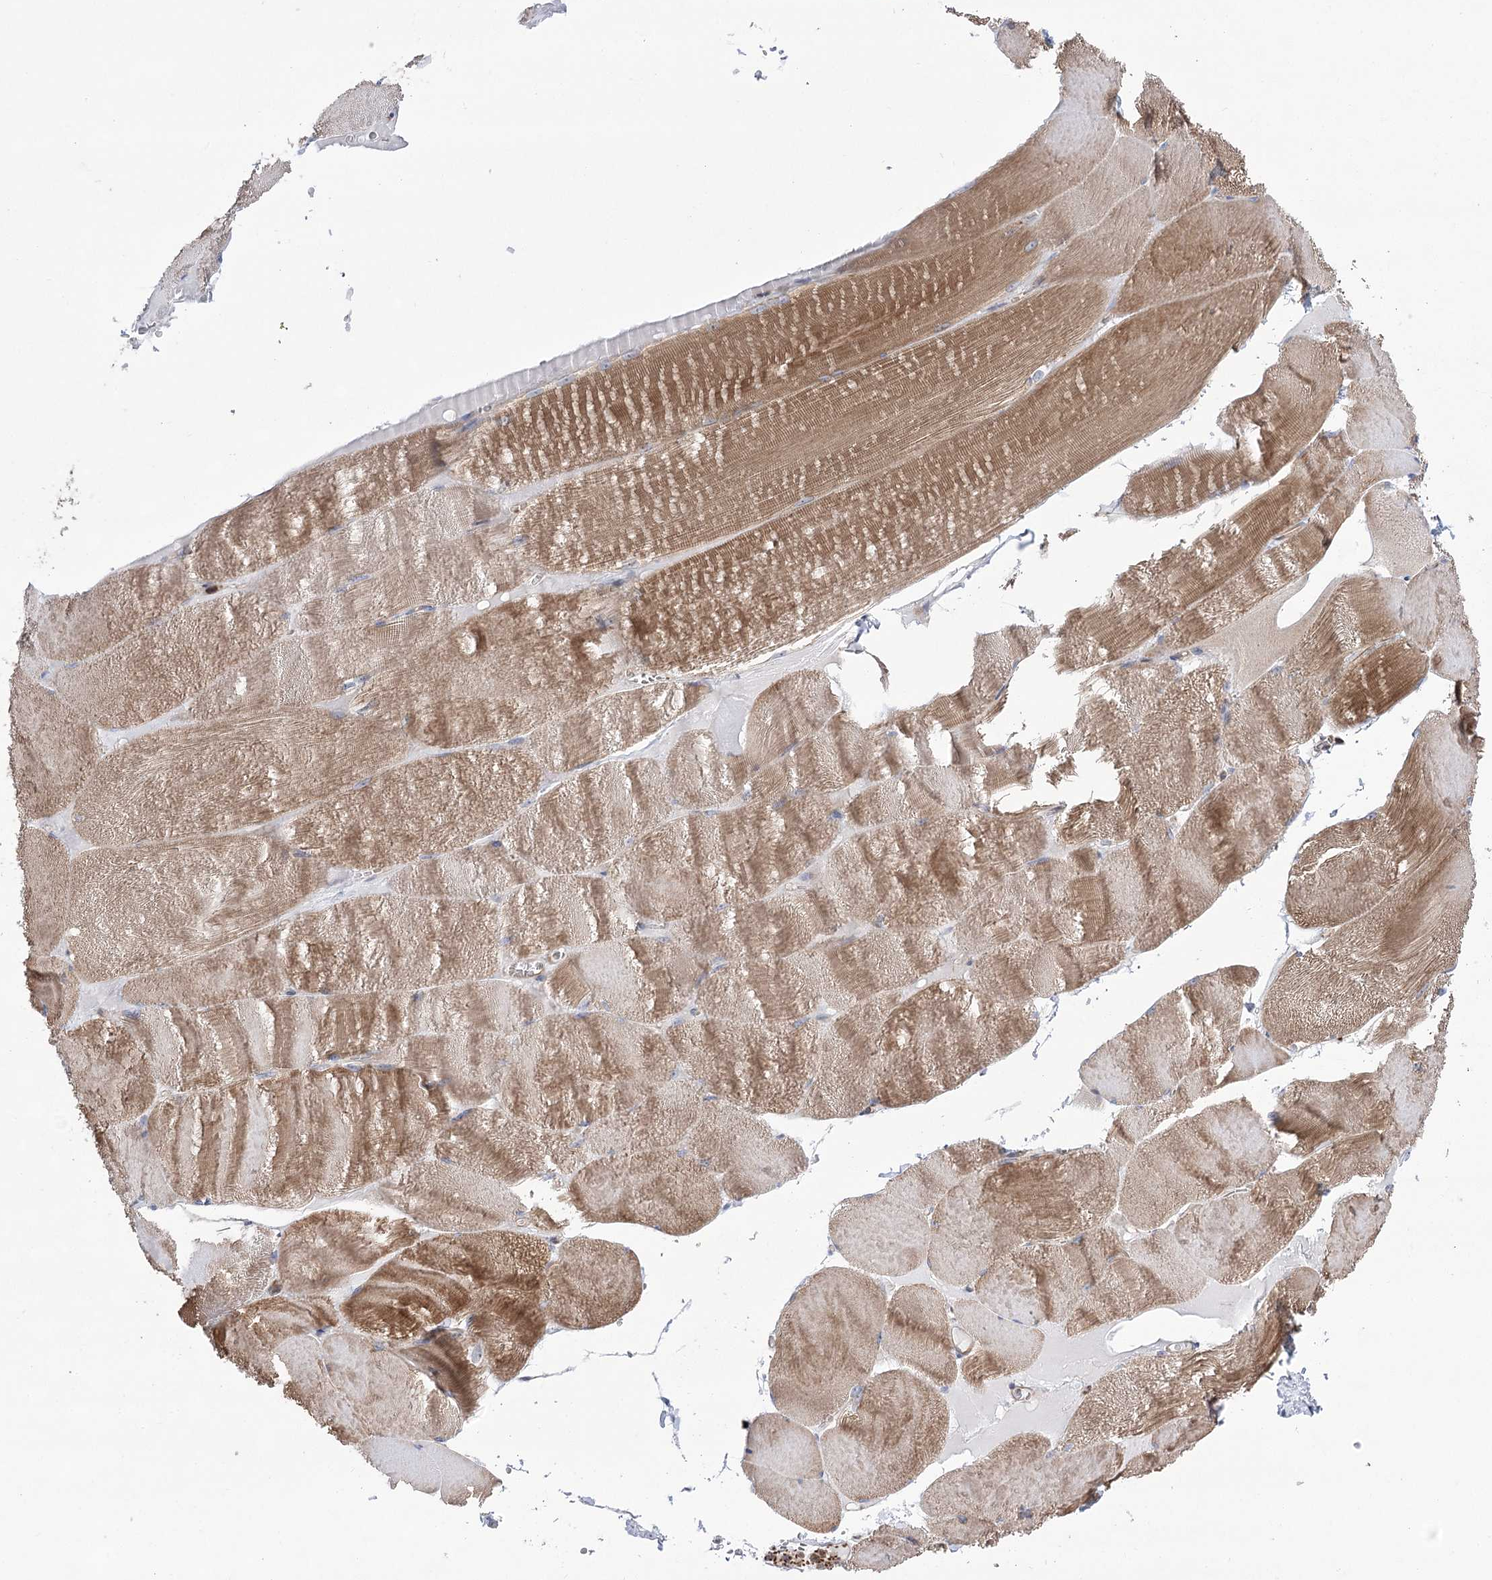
{"staining": {"intensity": "moderate", "quantity": ">75%", "location": "cytoplasmic/membranous"}, "tissue": "skeletal muscle", "cell_type": "Myocytes", "image_type": "normal", "snomed": [{"axis": "morphology", "description": "Normal tissue, NOS"}, {"axis": "morphology", "description": "Basal cell carcinoma"}, {"axis": "topography", "description": "Skeletal muscle"}], "caption": "This micrograph displays IHC staining of unremarkable human skeletal muscle, with medium moderate cytoplasmic/membranous expression in about >75% of myocytes.", "gene": "VPS37B", "patient": {"sex": "female", "age": 64}}